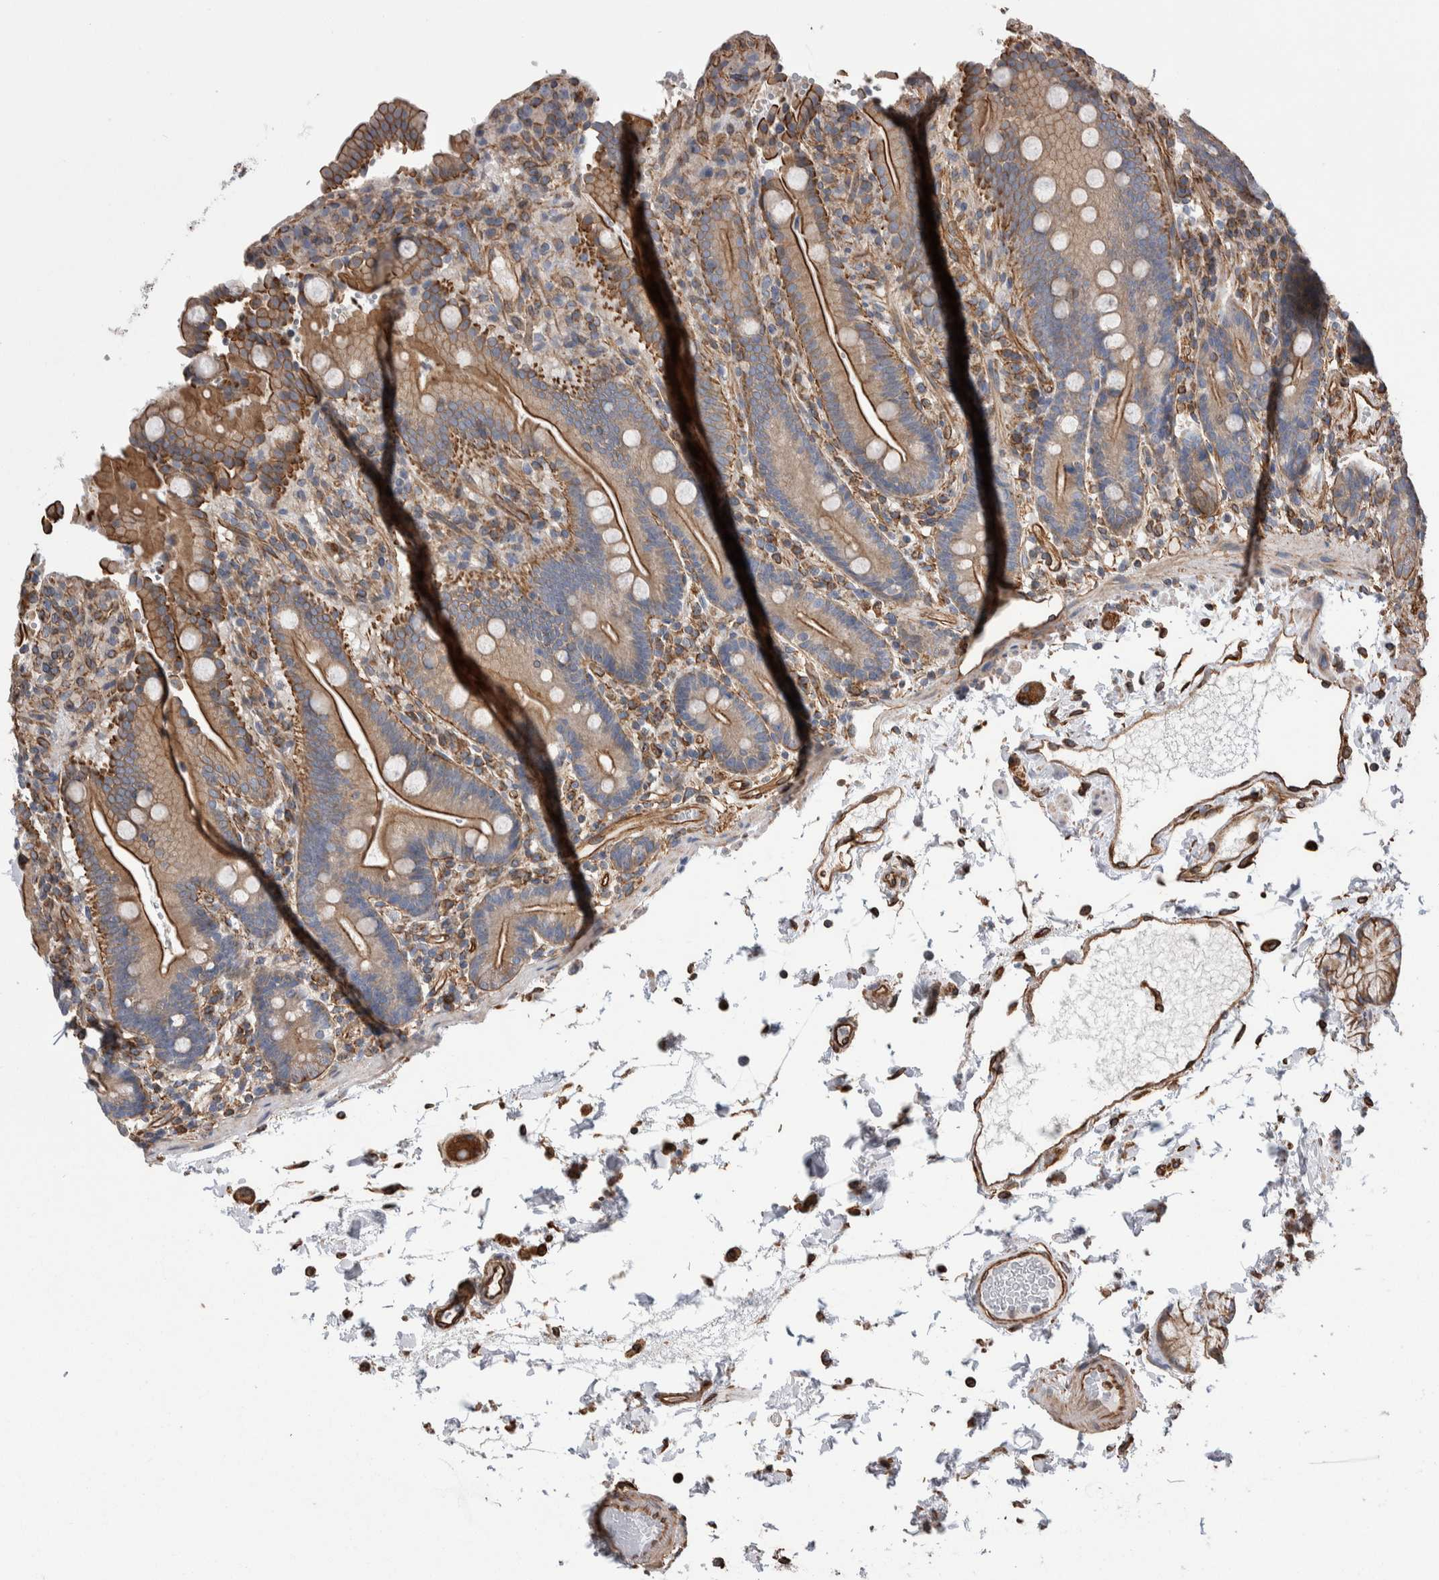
{"staining": {"intensity": "strong", "quantity": "25%-75%", "location": "cytoplasmic/membranous"}, "tissue": "duodenum", "cell_type": "Glandular cells", "image_type": "normal", "snomed": [{"axis": "morphology", "description": "Normal tissue, NOS"}, {"axis": "topography", "description": "Small intestine, NOS"}], "caption": "An IHC micrograph of benign tissue is shown. Protein staining in brown highlights strong cytoplasmic/membranous positivity in duodenum within glandular cells.", "gene": "KIF12", "patient": {"sex": "female", "age": 71}}